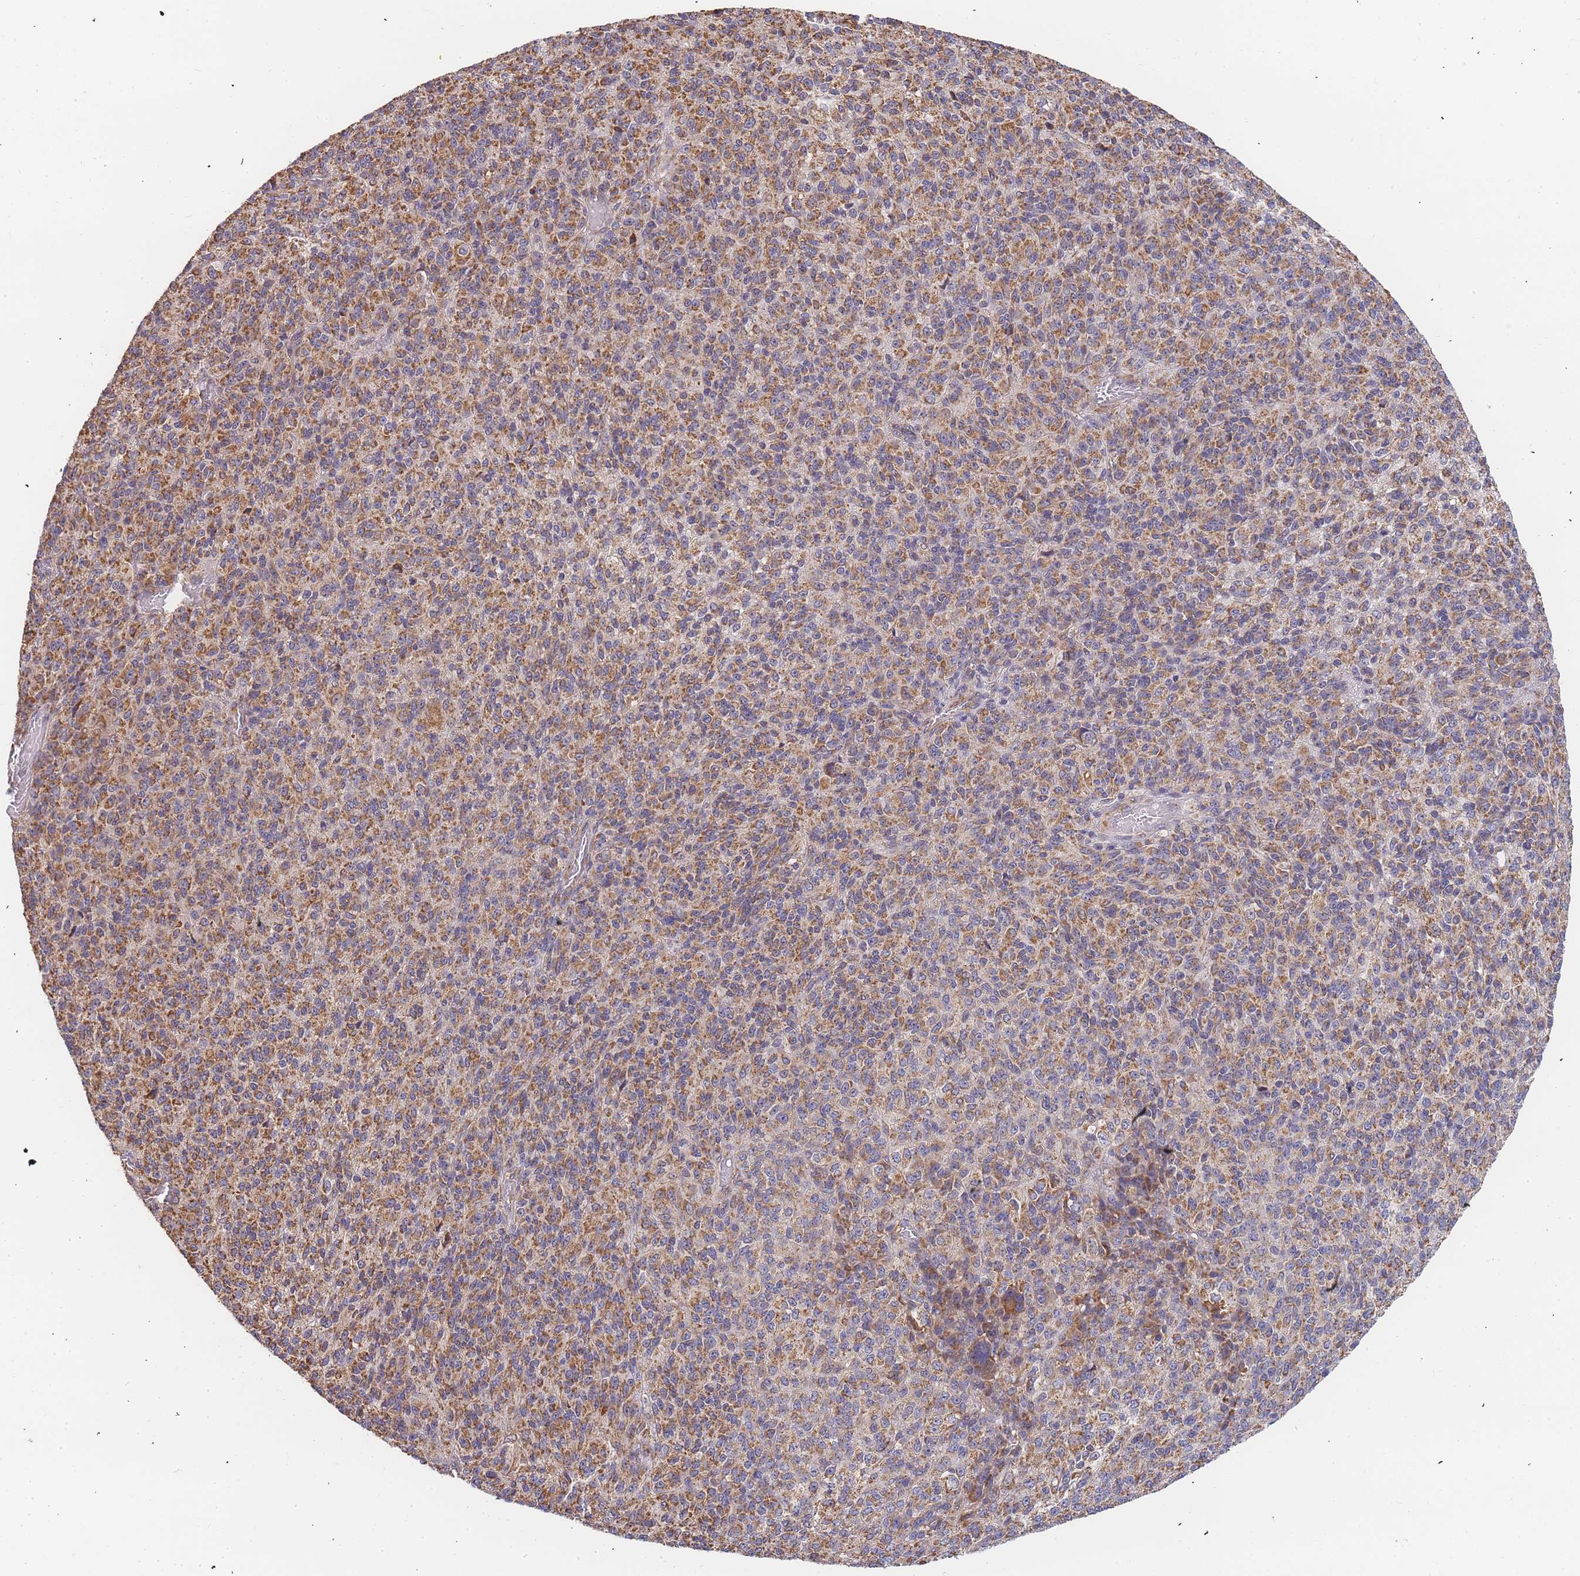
{"staining": {"intensity": "moderate", "quantity": ">75%", "location": "cytoplasmic/membranous"}, "tissue": "melanoma", "cell_type": "Tumor cells", "image_type": "cancer", "snomed": [{"axis": "morphology", "description": "Malignant melanoma, Metastatic site"}, {"axis": "topography", "description": "Brain"}], "caption": "Human malignant melanoma (metastatic site) stained with a brown dye shows moderate cytoplasmic/membranous positive staining in approximately >75% of tumor cells.", "gene": "ADCY9", "patient": {"sex": "female", "age": 56}}